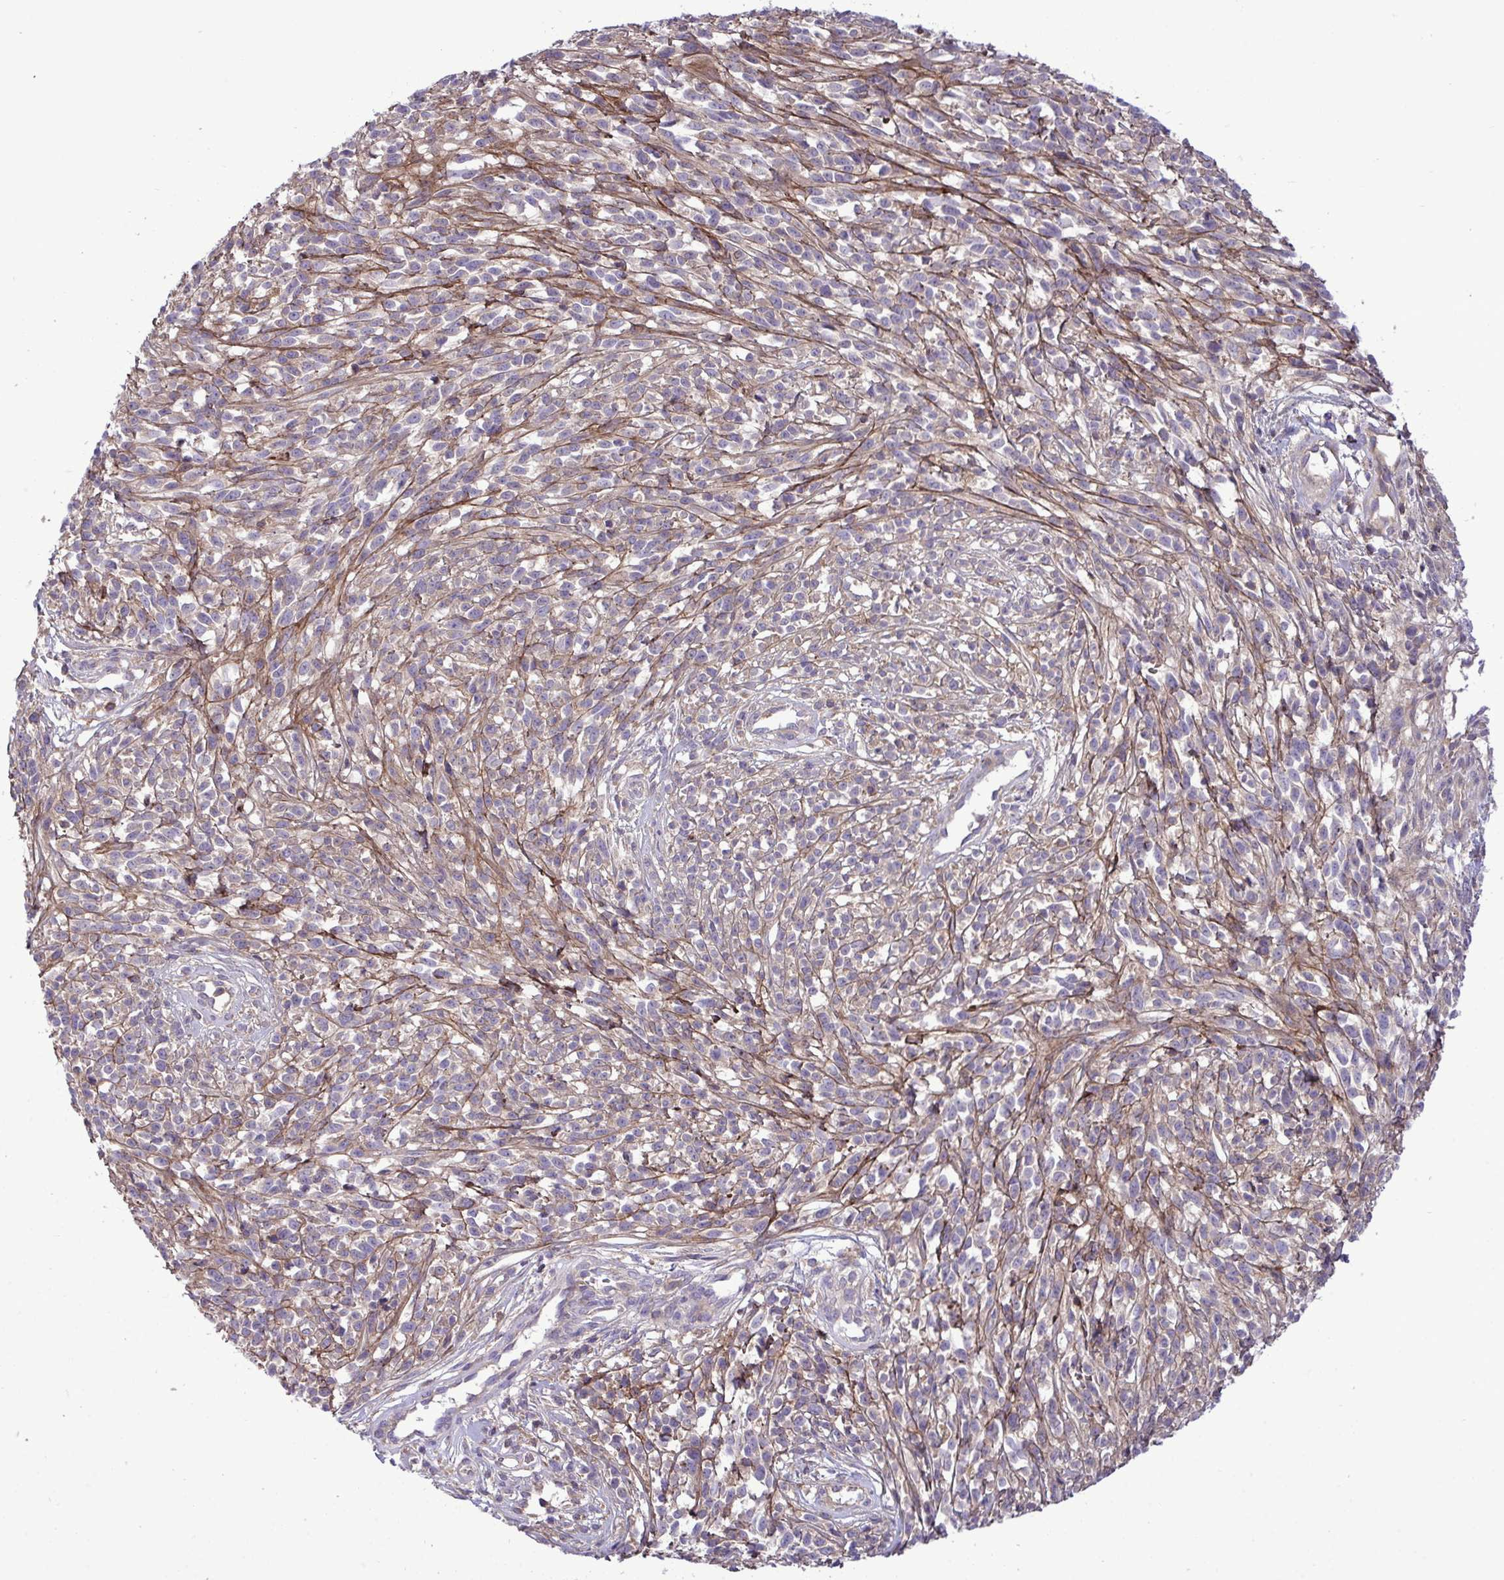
{"staining": {"intensity": "negative", "quantity": "none", "location": "none"}, "tissue": "melanoma", "cell_type": "Tumor cells", "image_type": "cancer", "snomed": [{"axis": "morphology", "description": "Malignant melanoma, NOS"}, {"axis": "topography", "description": "Skin"}, {"axis": "topography", "description": "Skin of trunk"}], "caption": "Tumor cells are negative for brown protein staining in melanoma.", "gene": "GRB14", "patient": {"sex": "male", "age": 74}}